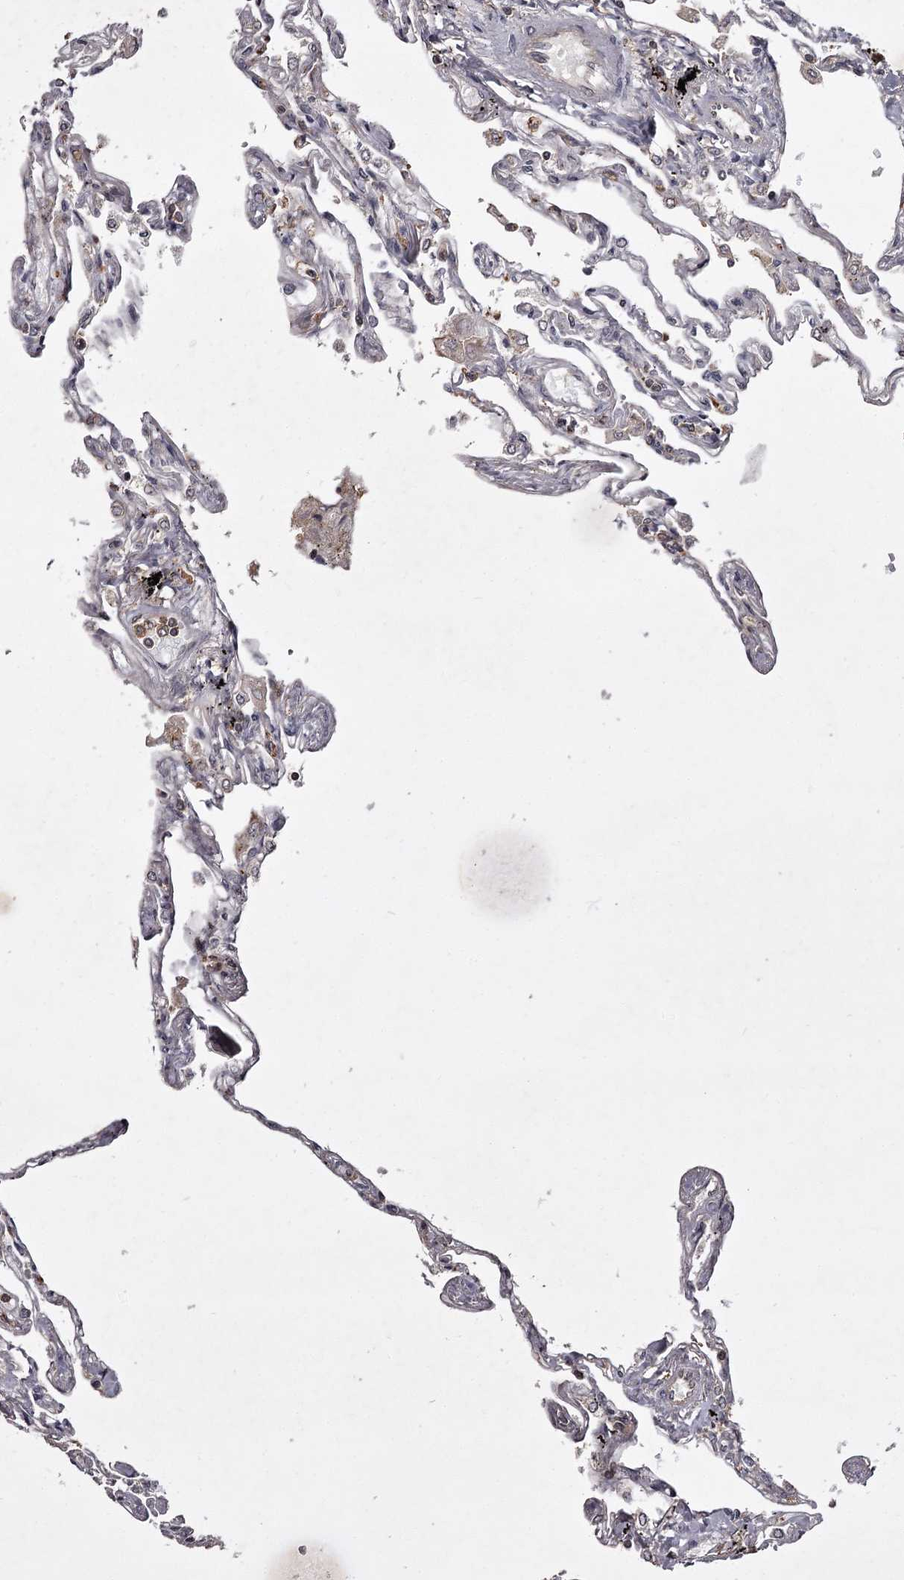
{"staining": {"intensity": "moderate", "quantity": "<25%", "location": "cytoplasmic/membranous"}, "tissue": "lung", "cell_type": "Alveolar cells", "image_type": "normal", "snomed": [{"axis": "morphology", "description": "Normal tissue, NOS"}, {"axis": "topography", "description": "Lung"}], "caption": "The image displays a brown stain indicating the presence of a protein in the cytoplasmic/membranous of alveolar cells in lung.", "gene": "TBC1D23", "patient": {"sex": "female", "age": 67}}